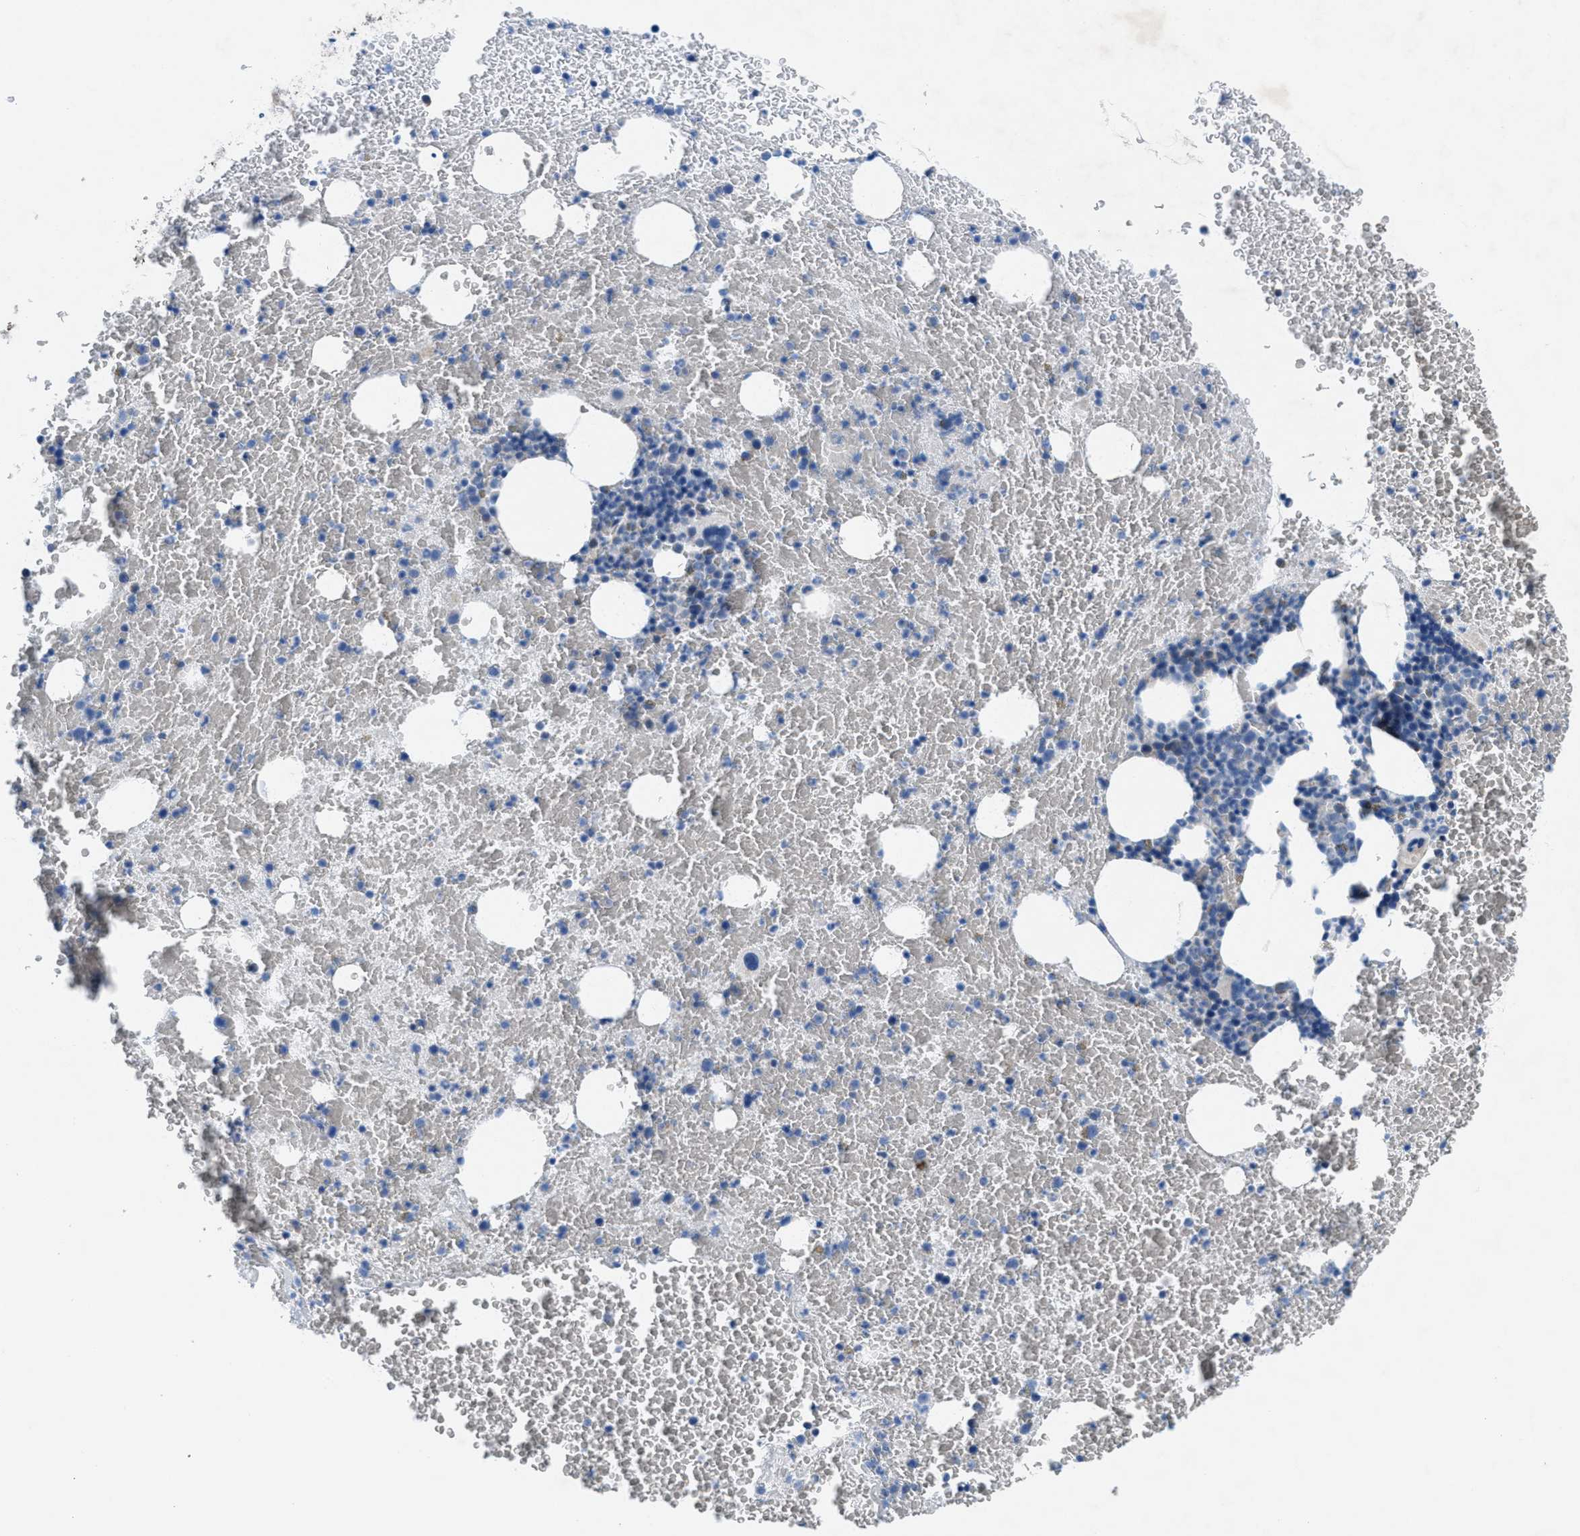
{"staining": {"intensity": "negative", "quantity": "none", "location": "none"}, "tissue": "bone marrow", "cell_type": "Hematopoietic cells", "image_type": "normal", "snomed": [{"axis": "morphology", "description": "Normal tissue, NOS"}, {"axis": "morphology", "description": "Inflammation, NOS"}, {"axis": "topography", "description": "Bone marrow"}], "caption": "Bone marrow stained for a protein using immunohistochemistry displays no staining hematopoietic cells.", "gene": "MFSD13A", "patient": {"sex": "male", "age": 47}}